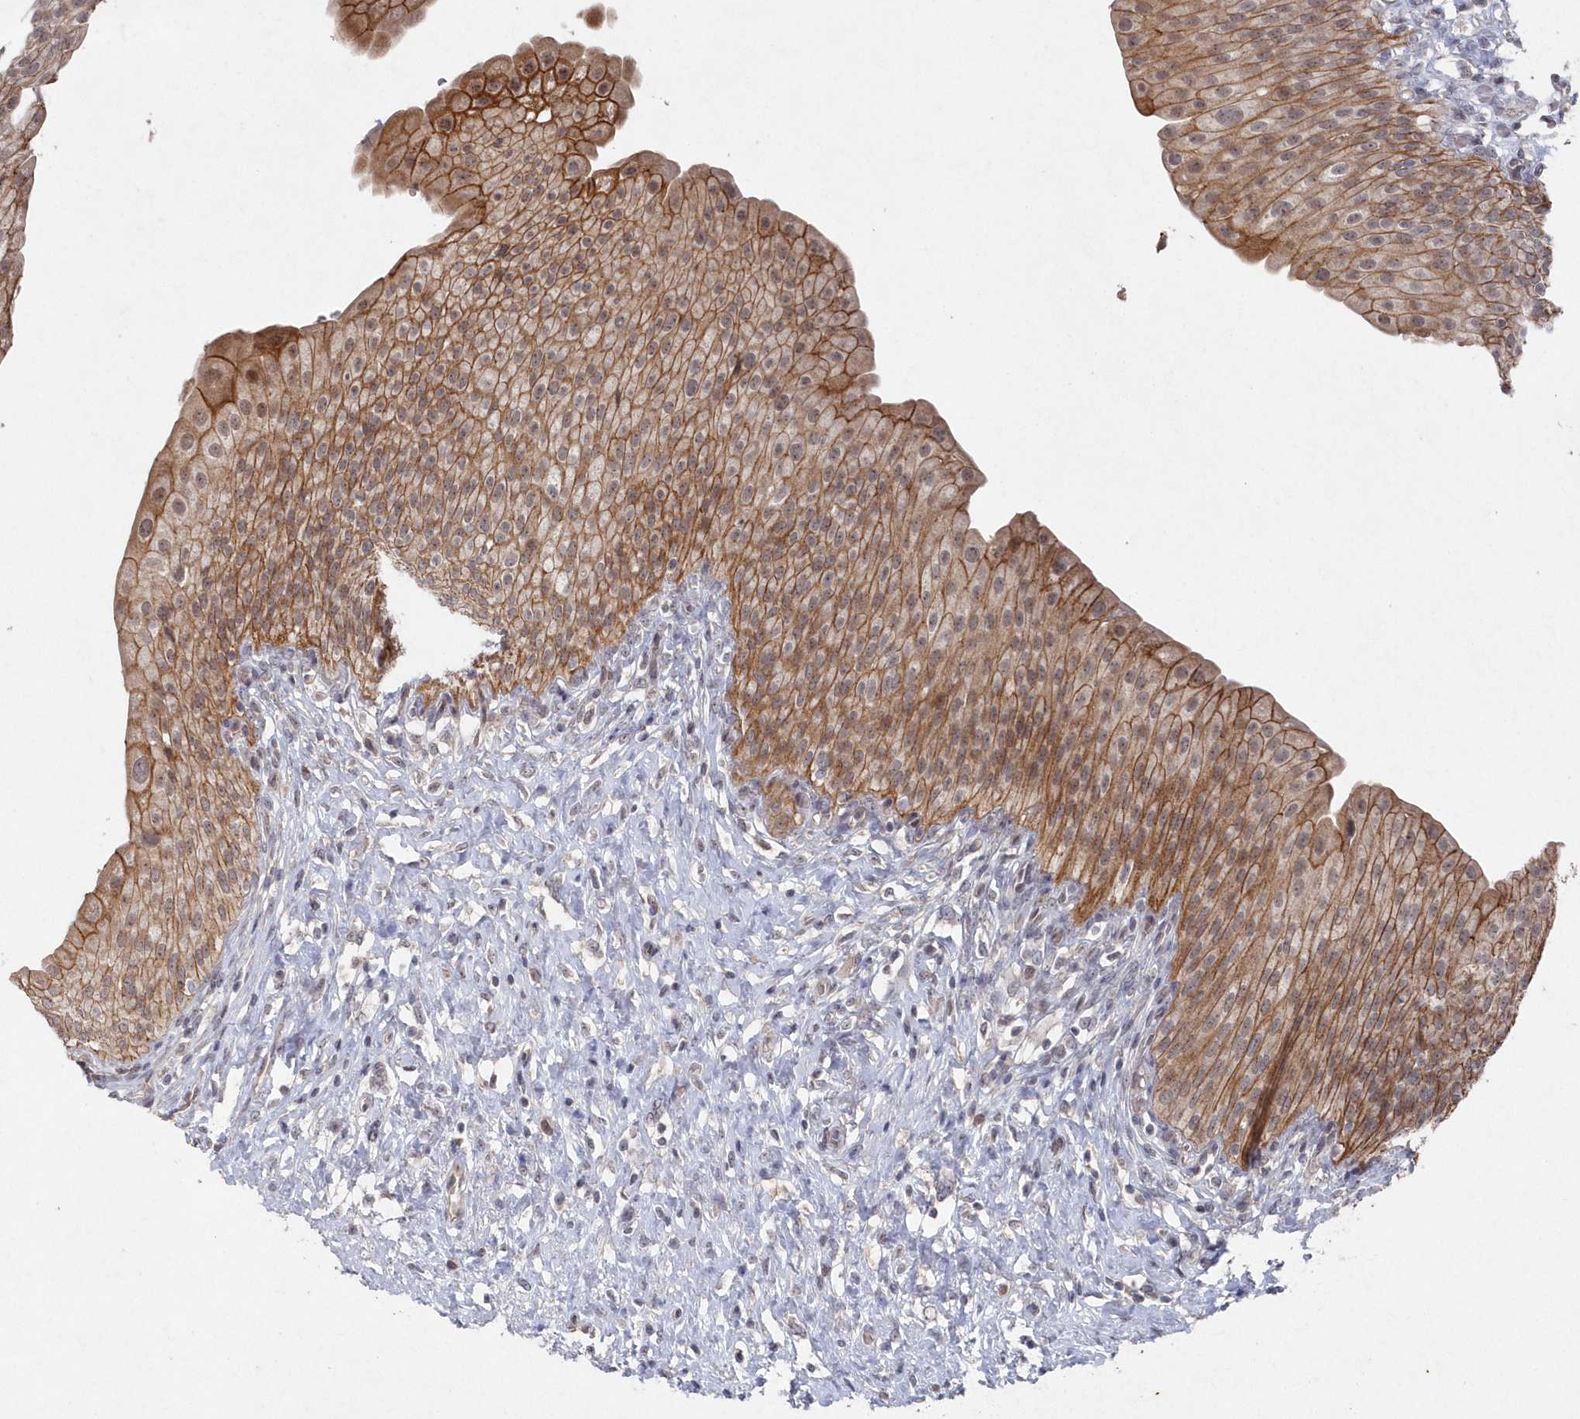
{"staining": {"intensity": "moderate", "quantity": ">75%", "location": "cytoplasmic/membranous"}, "tissue": "urinary bladder", "cell_type": "Urothelial cells", "image_type": "normal", "snomed": [{"axis": "morphology", "description": "Normal tissue, NOS"}, {"axis": "morphology", "description": "Urothelial carcinoma, High grade"}, {"axis": "topography", "description": "Urinary bladder"}], "caption": "DAB immunohistochemical staining of benign urinary bladder demonstrates moderate cytoplasmic/membranous protein staining in approximately >75% of urothelial cells. (Stains: DAB in brown, nuclei in blue, Microscopy: brightfield microscopy at high magnification).", "gene": "VSIG2", "patient": {"sex": "male", "age": 46}}